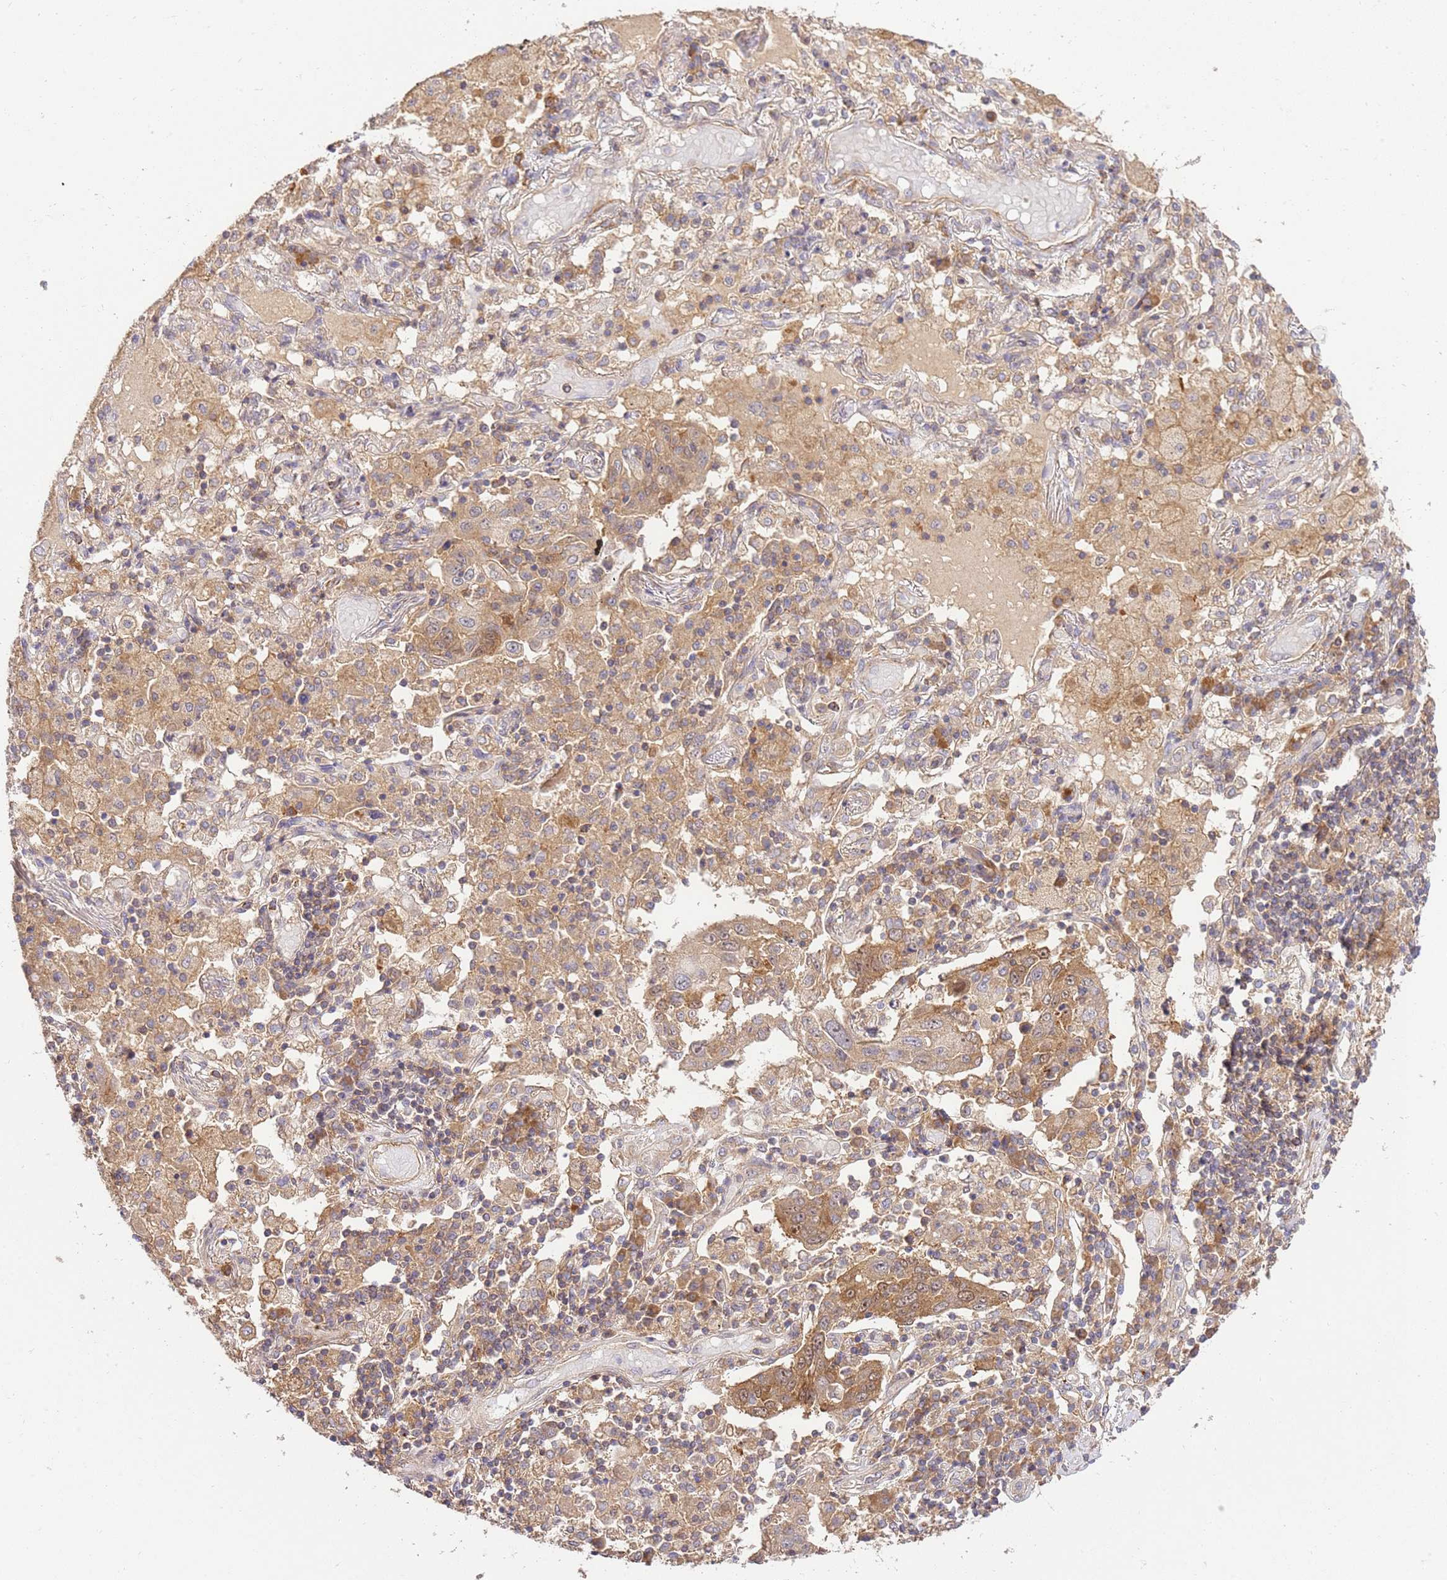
{"staining": {"intensity": "moderate", "quantity": "25%-75%", "location": "cytoplasmic/membranous"}, "tissue": "lung cancer", "cell_type": "Tumor cells", "image_type": "cancer", "snomed": [{"axis": "morphology", "description": "Squamous cell carcinoma, NOS"}, {"axis": "topography", "description": "Lung"}], "caption": "Immunohistochemistry (IHC) staining of lung squamous cell carcinoma, which displays medium levels of moderate cytoplasmic/membranous positivity in approximately 25%-75% of tumor cells indicating moderate cytoplasmic/membranous protein positivity. The staining was performed using DAB (brown) for protein detection and nuclei were counterstained in hematoxylin (blue).", "gene": "GAREM1", "patient": {"sex": "male", "age": 65}}